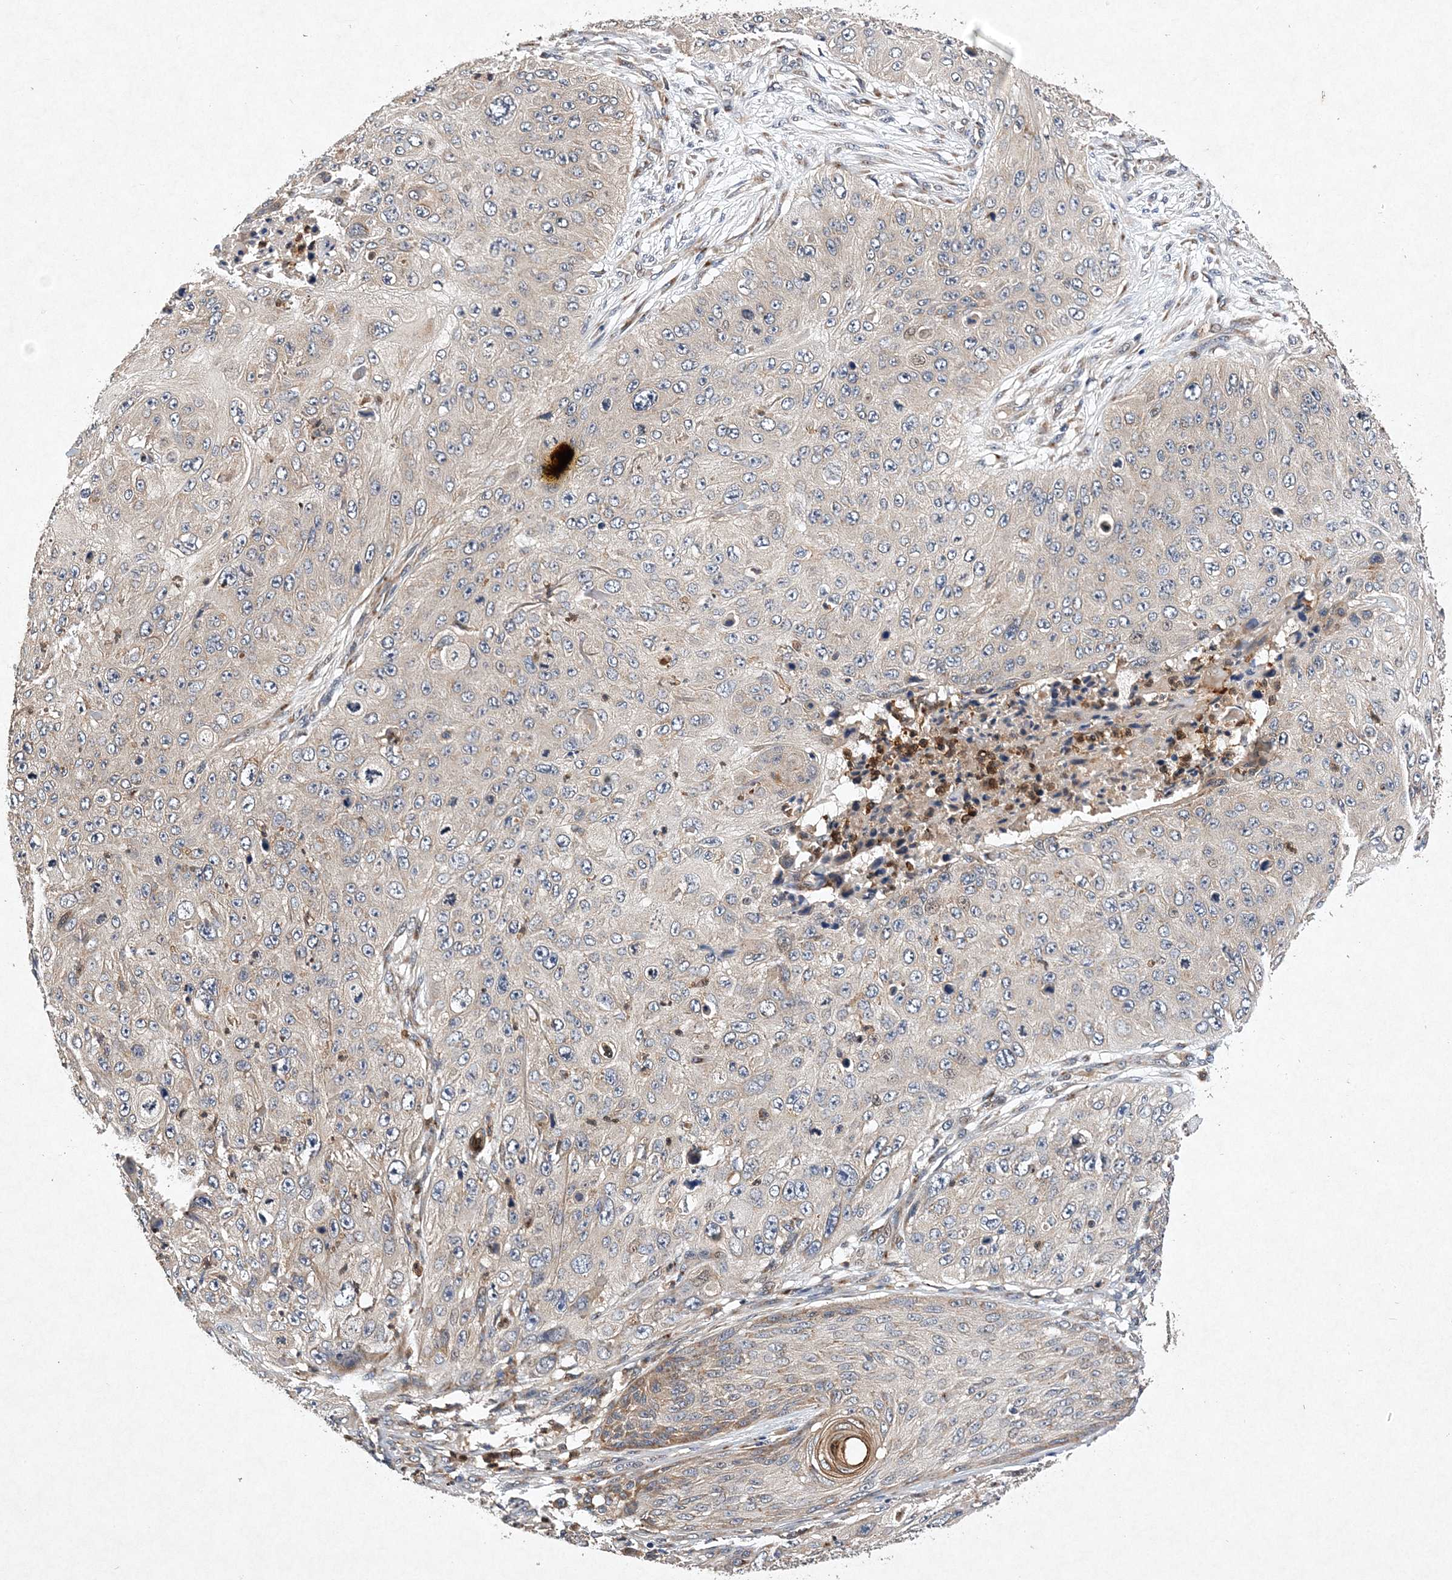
{"staining": {"intensity": "negative", "quantity": "none", "location": "none"}, "tissue": "skin cancer", "cell_type": "Tumor cells", "image_type": "cancer", "snomed": [{"axis": "morphology", "description": "Squamous cell carcinoma, NOS"}, {"axis": "topography", "description": "Skin"}], "caption": "IHC image of neoplastic tissue: skin cancer (squamous cell carcinoma) stained with DAB reveals no significant protein positivity in tumor cells. (Brightfield microscopy of DAB (3,3'-diaminobenzidine) IHC at high magnification).", "gene": "PROSER1", "patient": {"sex": "female", "age": 80}}